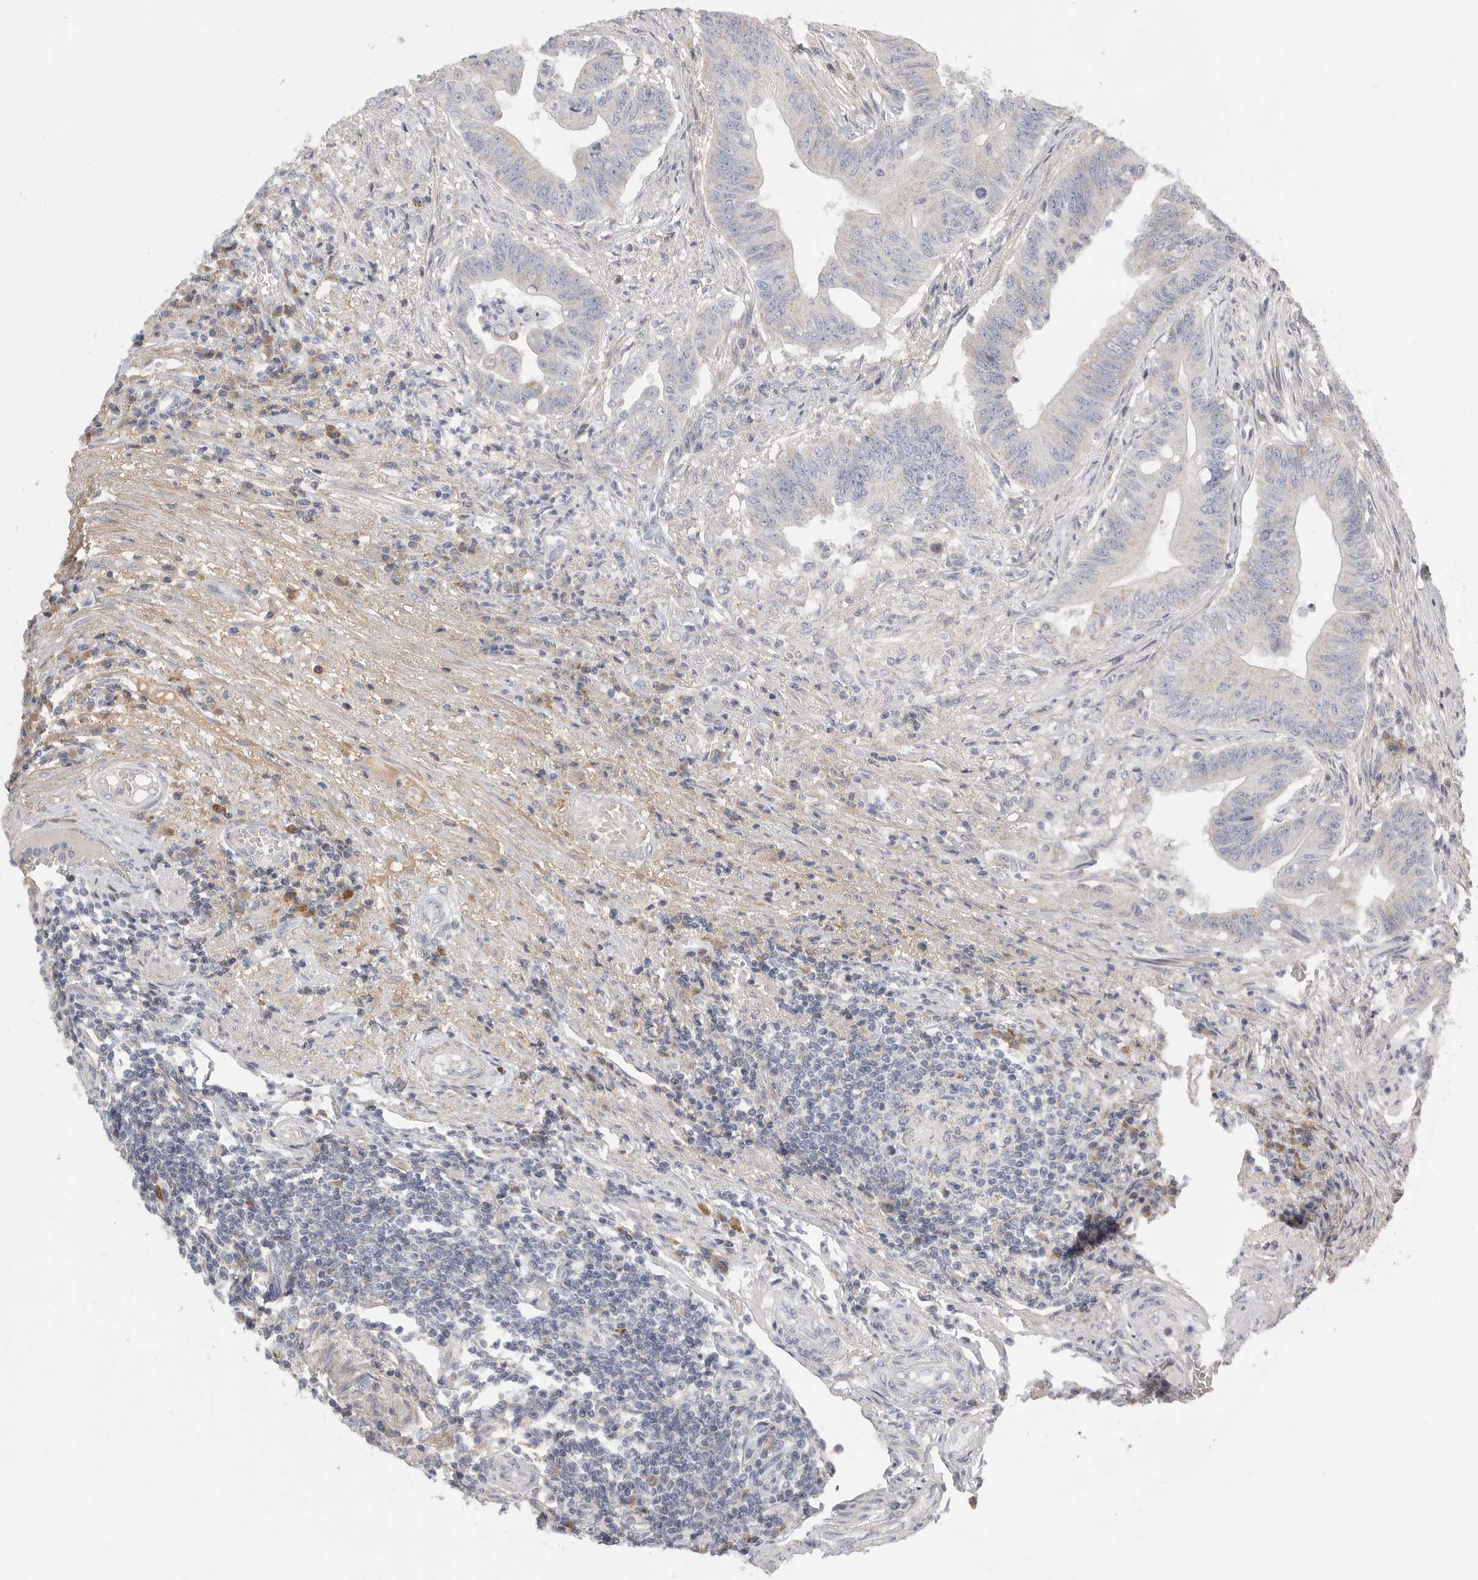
{"staining": {"intensity": "negative", "quantity": "none", "location": "none"}, "tissue": "colorectal cancer", "cell_type": "Tumor cells", "image_type": "cancer", "snomed": [{"axis": "morphology", "description": "Adenoma, NOS"}, {"axis": "morphology", "description": "Adenocarcinoma, NOS"}, {"axis": "topography", "description": "Colon"}], "caption": "The IHC image has no significant staining in tumor cells of colorectal cancer tissue.", "gene": "SDC3", "patient": {"sex": "male", "age": 79}}